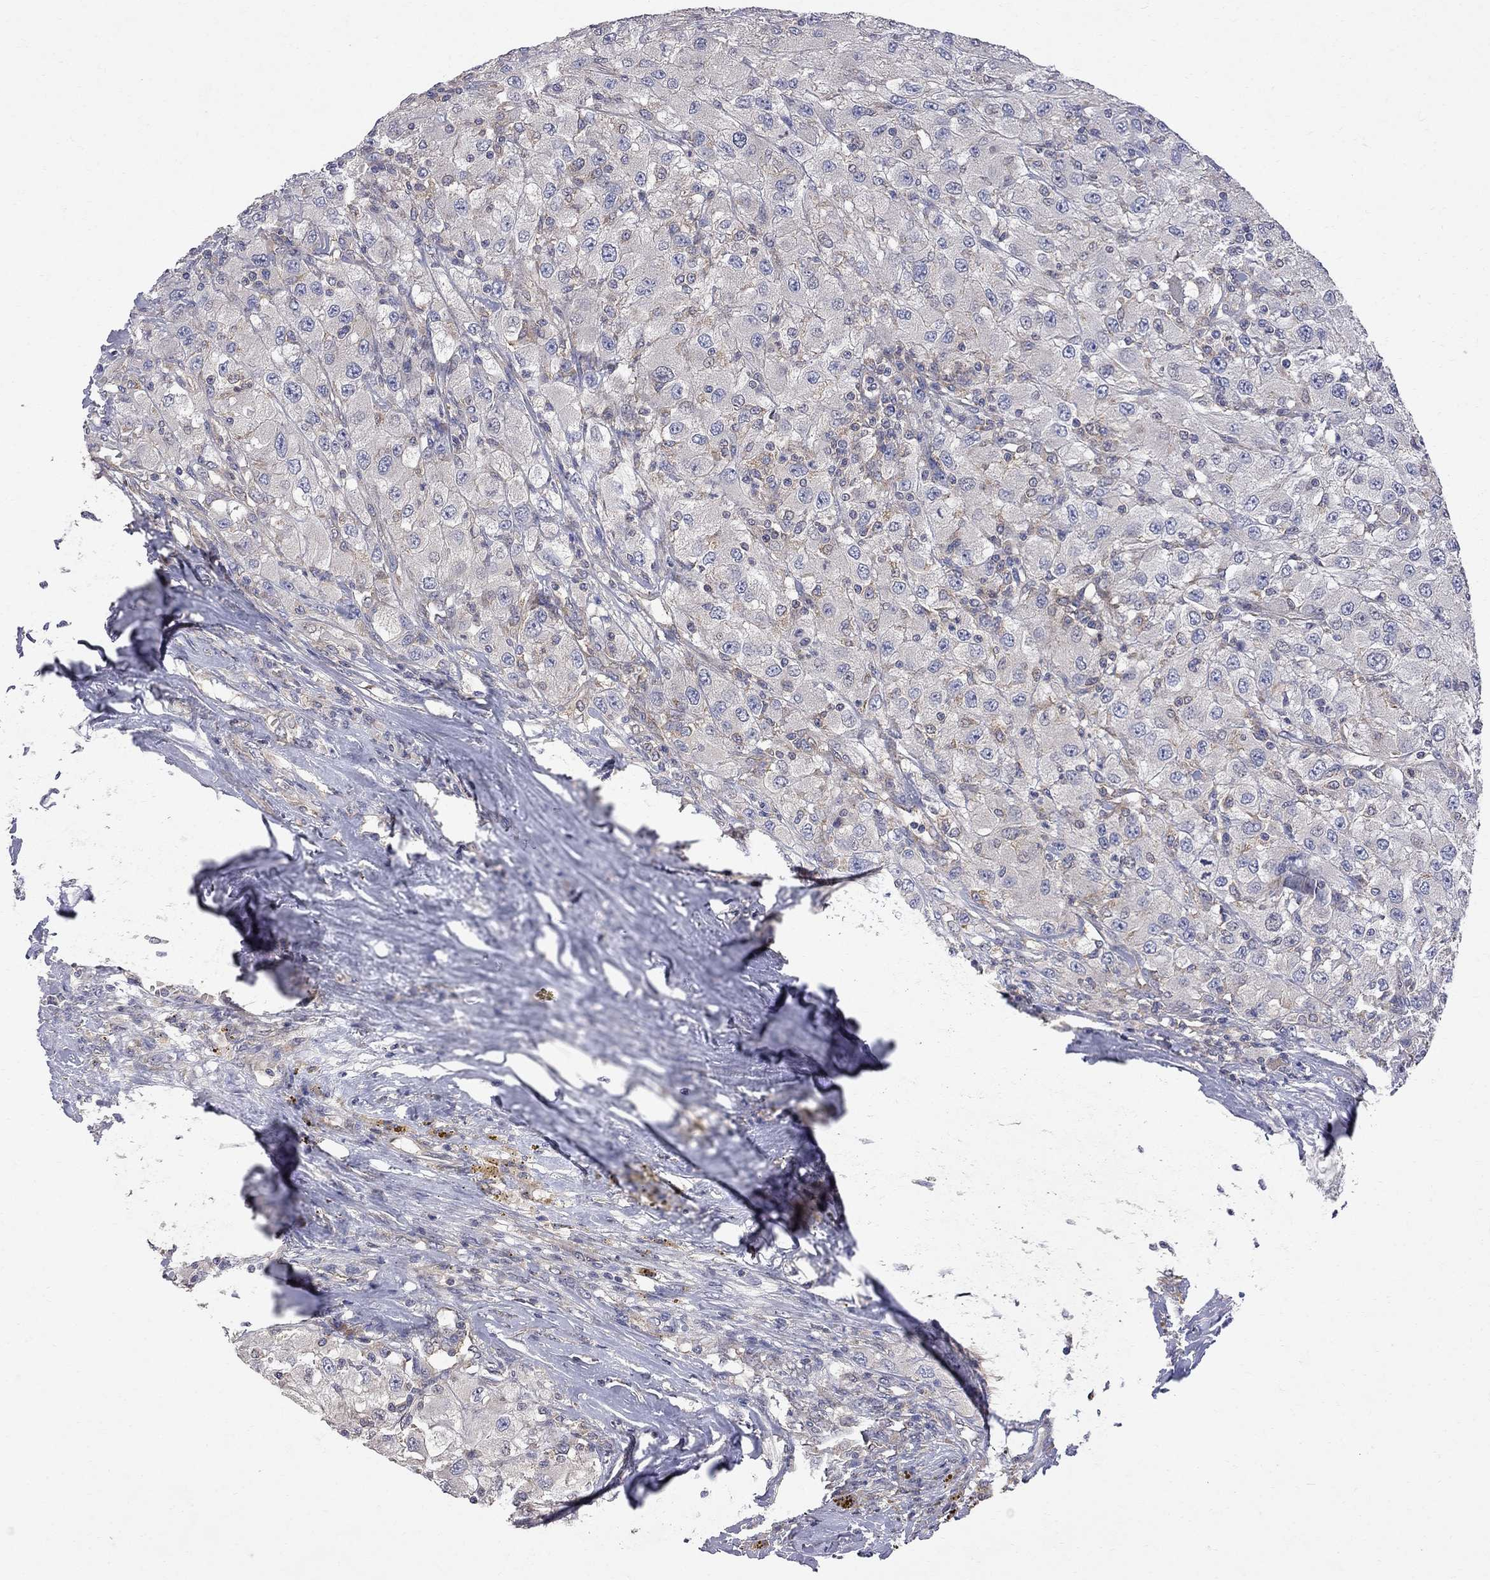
{"staining": {"intensity": "negative", "quantity": "none", "location": "none"}, "tissue": "renal cancer", "cell_type": "Tumor cells", "image_type": "cancer", "snomed": [{"axis": "morphology", "description": "Adenocarcinoma, NOS"}, {"axis": "topography", "description": "Kidney"}], "caption": "This is an immunohistochemistry (IHC) micrograph of adenocarcinoma (renal). There is no expression in tumor cells.", "gene": "ABI3", "patient": {"sex": "female", "age": 67}}